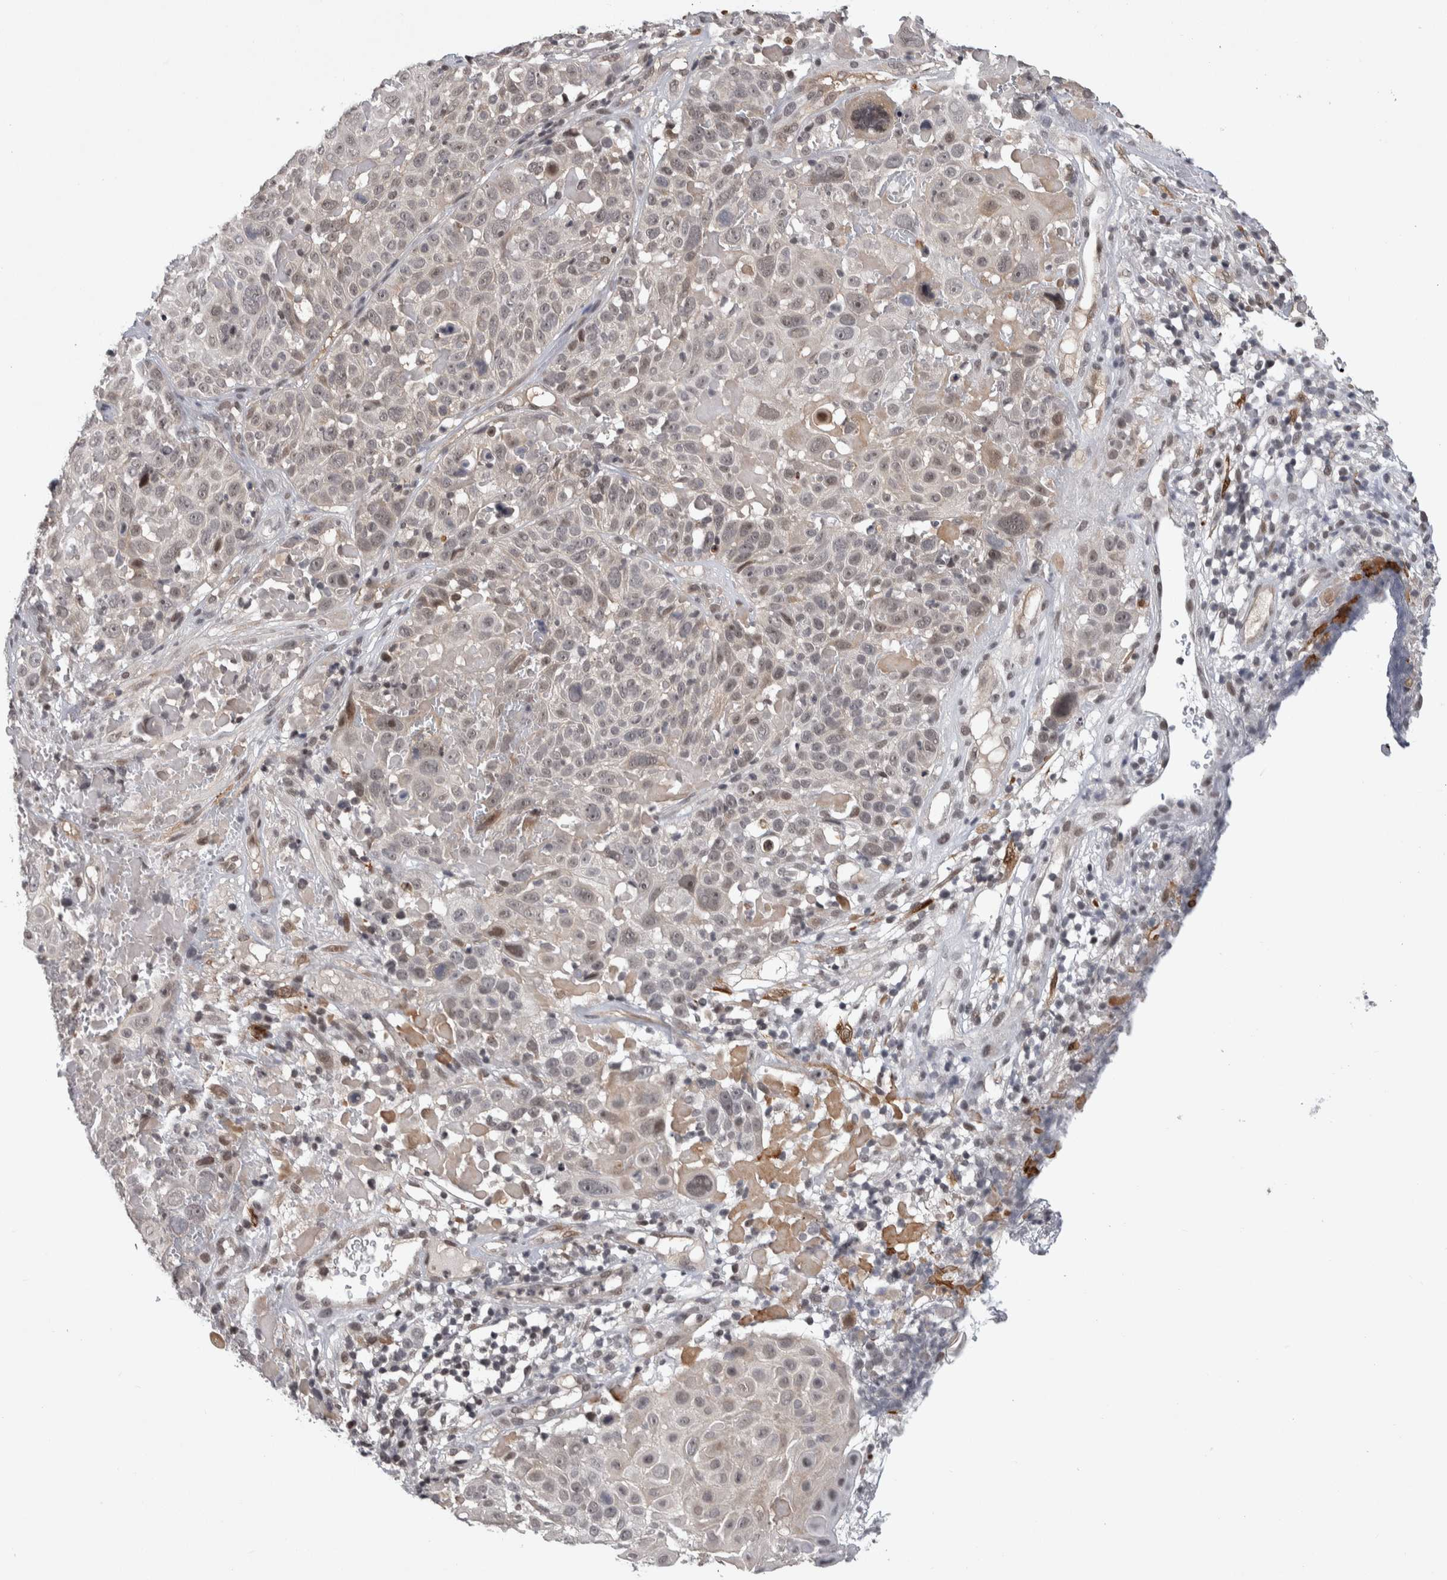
{"staining": {"intensity": "weak", "quantity": "<25%", "location": "nuclear"}, "tissue": "cervical cancer", "cell_type": "Tumor cells", "image_type": "cancer", "snomed": [{"axis": "morphology", "description": "Squamous cell carcinoma, NOS"}, {"axis": "topography", "description": "Cervix"}], "caption": "This is an immunohistochemistry photomicrograph of human cervical cancer (squamous cell carcinoma). There is no staining in tumor cells.", "gene": "ZSCAN21", "patient": {"sex": "female", "age": 74}}